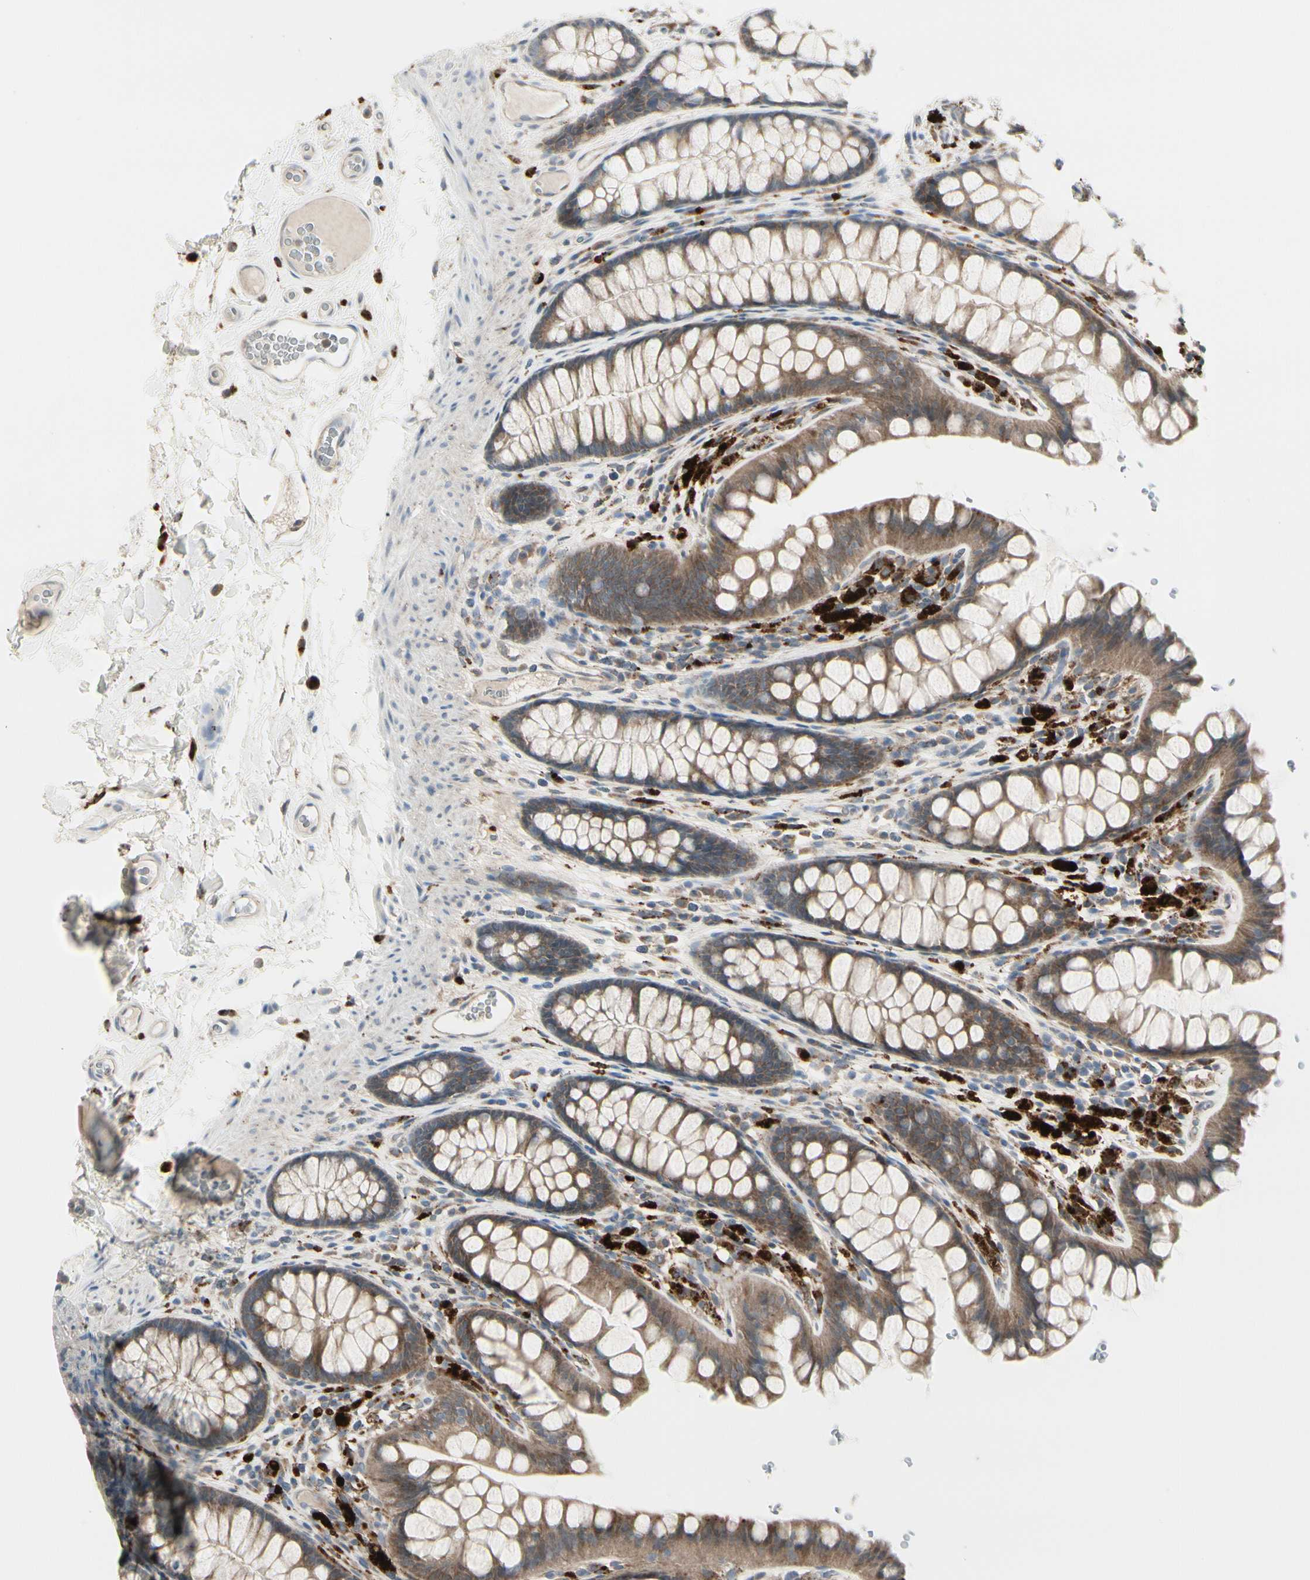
{"staining": {"intensity": "weak", "quantity": "25%-75%", "location": "cytoplasmic/membranous"}, "tissue": "colon", "cell_type": "Endothelial cells", "image_type": "normal", "snomed": [{"axis": "morphology", "description": "Normal tissue, NOS"}, {"axis": "topography", "description": "Colon"}], "caption": "Immunohistochemistry of benign human colon exhibits low levels of weak cytoplasmic/membranous staining in approximately 25%-75% of endothelial cells.", "gene": "GRN", "patient": {"sex": "female", "age": 55}}